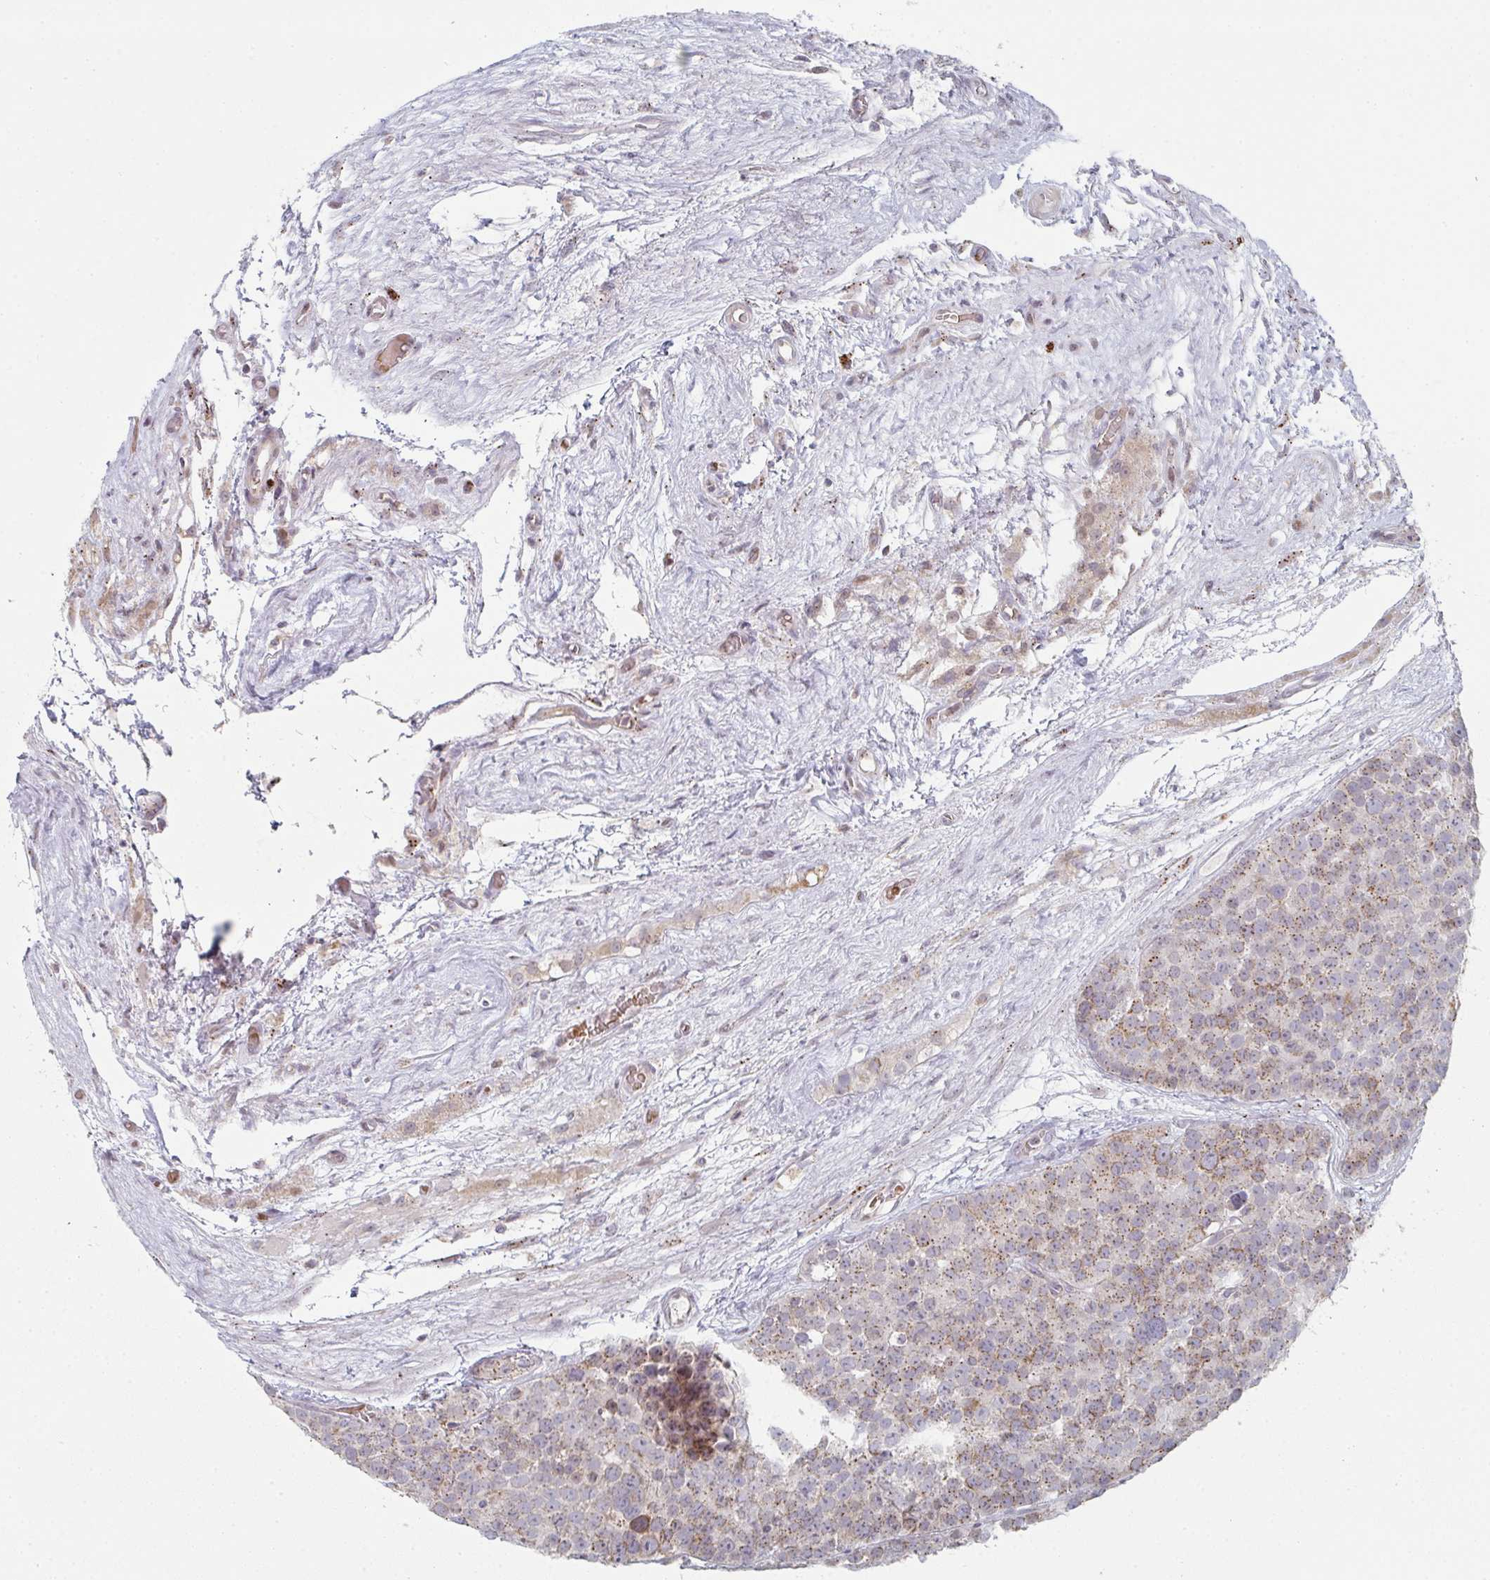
{"staining": {"intensity": "moderate", "quantity": ">75%", "location": "cytoplasmic/membranous"}, "tissue": "testis cancer", "cell_type": "Tumor cells", "image_type": "cancer", "snomed": [{"axis": "morphology", "description": "Seminoma, NOS"}, {"axis": "topography", "description": "Testis"}], "caption": "Immunohistochemical staining of human testis cancer (seminoma) demonstrates medium levels of moderate cytoplasmic/membranous staining in about >75% of tumor cells.", "gene": "ZNF526", "patient": {"sex": "male", "age": 71}}